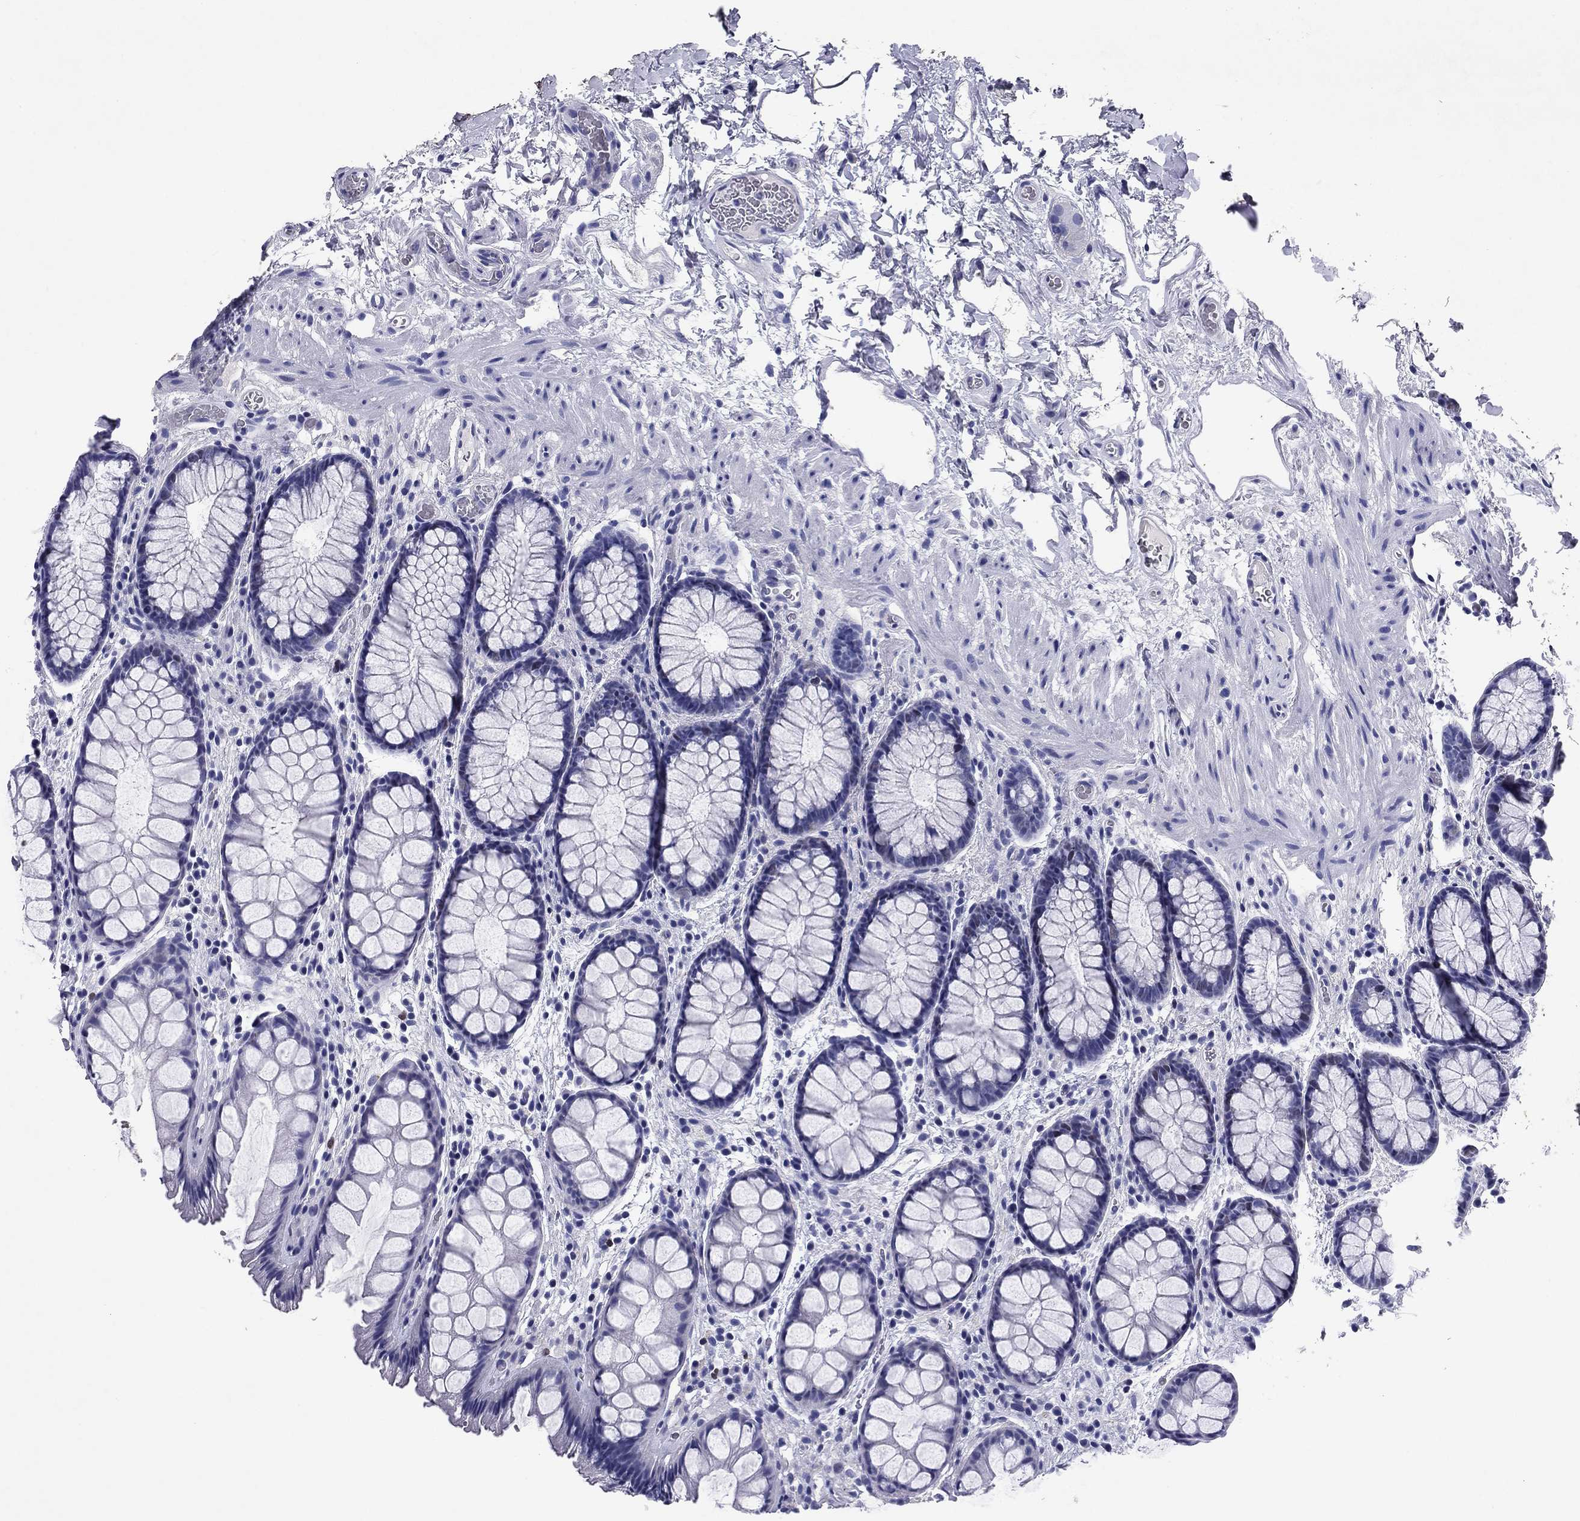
{"staining": {"intensity": "negative", "quantity": "none", "location": "none"}, "tissue": "rectum", "cell_type": "Glandular cells", "image_type": "normal", "snomed": [{"axis": "morphology", "description": "Normal tissue, NOS"}, {"axis": "topography", "description": "Rectum"}], "caption": "Immunohistochemistry (IHC) histopathology image of unremarkable rectum: human rectum stained with DAB (3,3'-diaminobenzidine) reveals no significant protein expression in glandular cells.", "gene": "GZMK", "patient": {"sex": "female", "age": 62}}